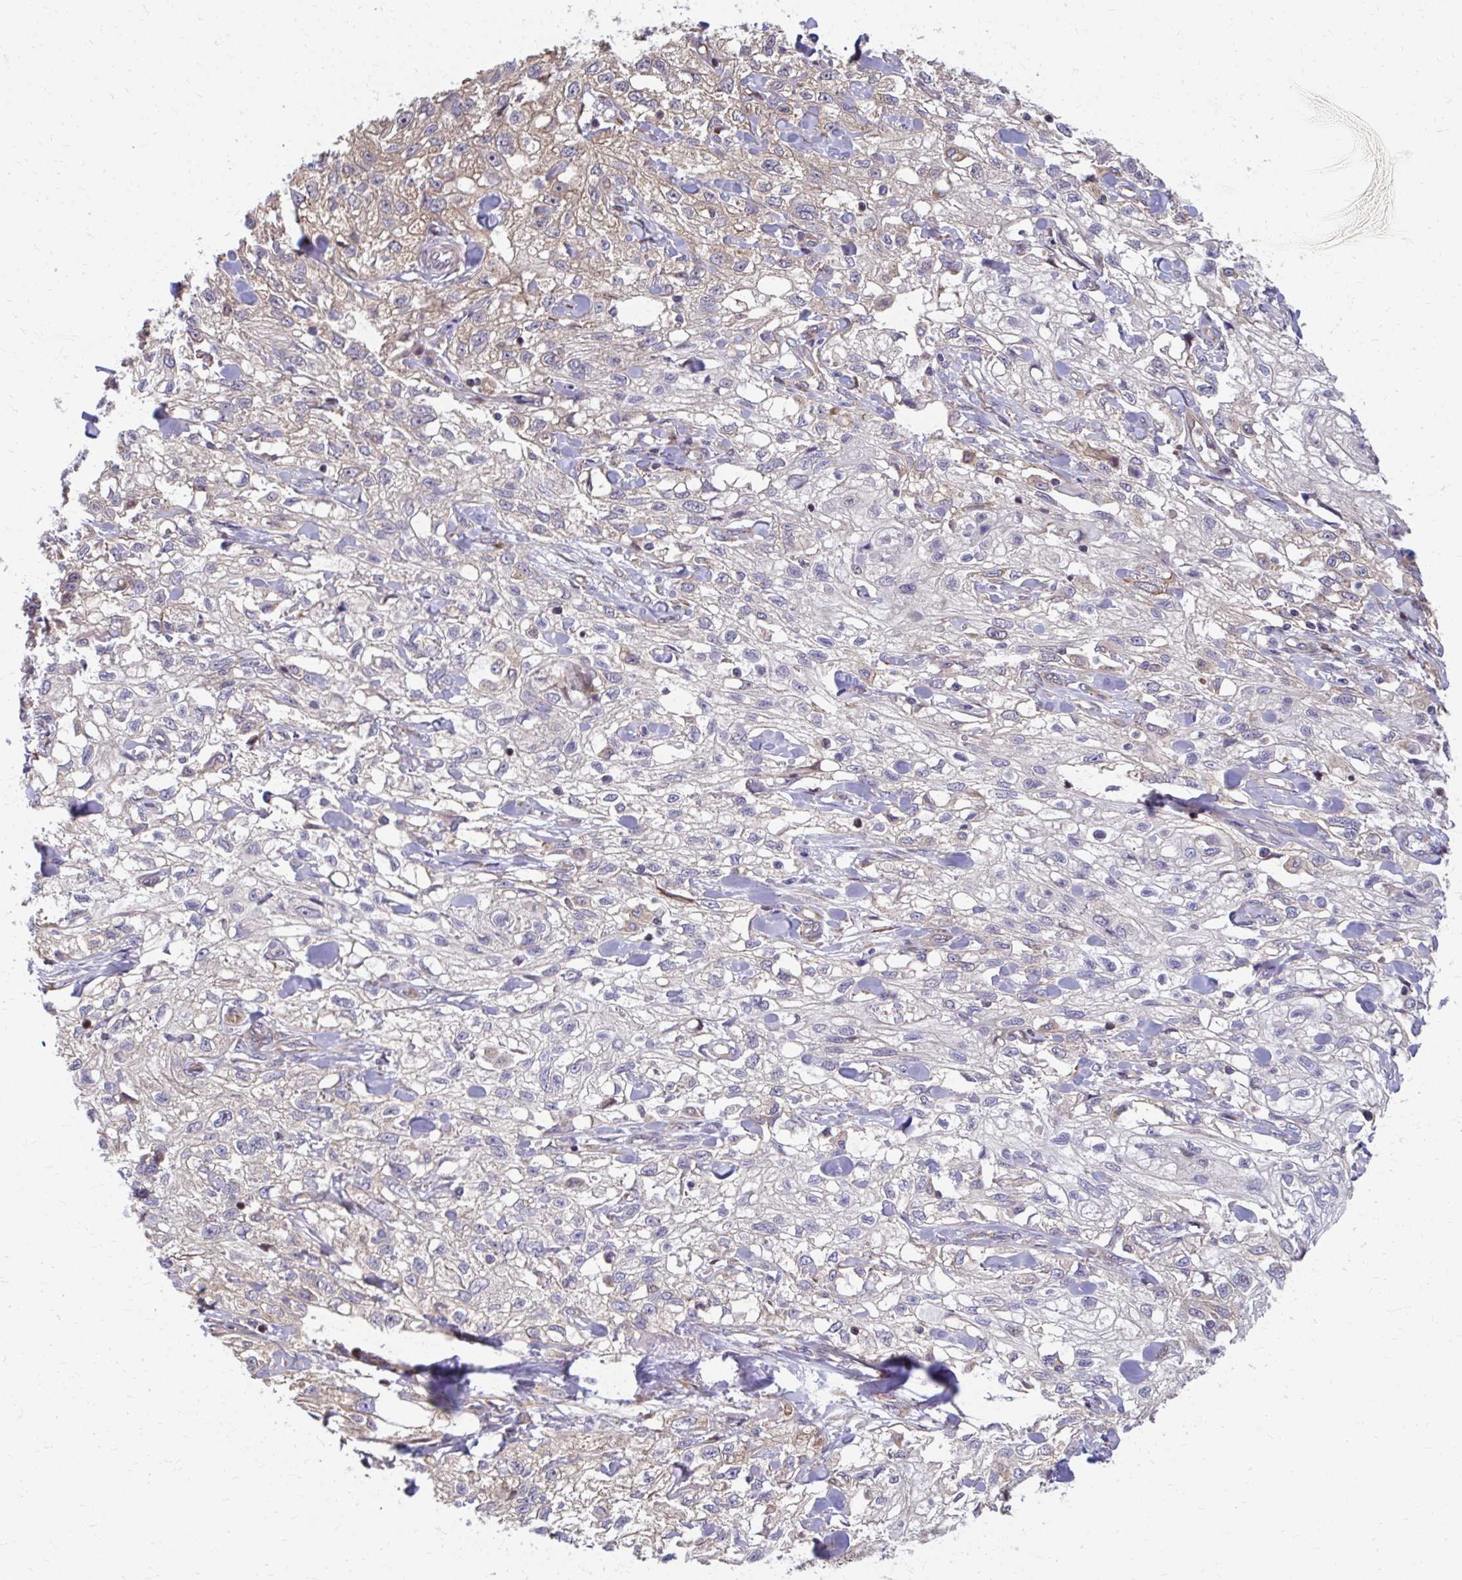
{"staining": {"intensity": "weak", "quantity": "25%-75%", "location": "cytoplasmic/membranous"}, "tissue": "skin cancer", "cell_type": "Tumor cells", "image_type": "cancer", "snomed": [{"axis": "morphology", "description": "Squamous cell carcinoma, NOS"}, {"axis": "topography", "description": "Skin"}, {"axis": "topography", "description": "Vulva"}], "caption": "Tumor cells show weak cytoplasmic/membranous expression in about 25%-75% of cells in skin cancer.", "gene": "ZNF778", "patient": {"sex": "female", "age": 86}}